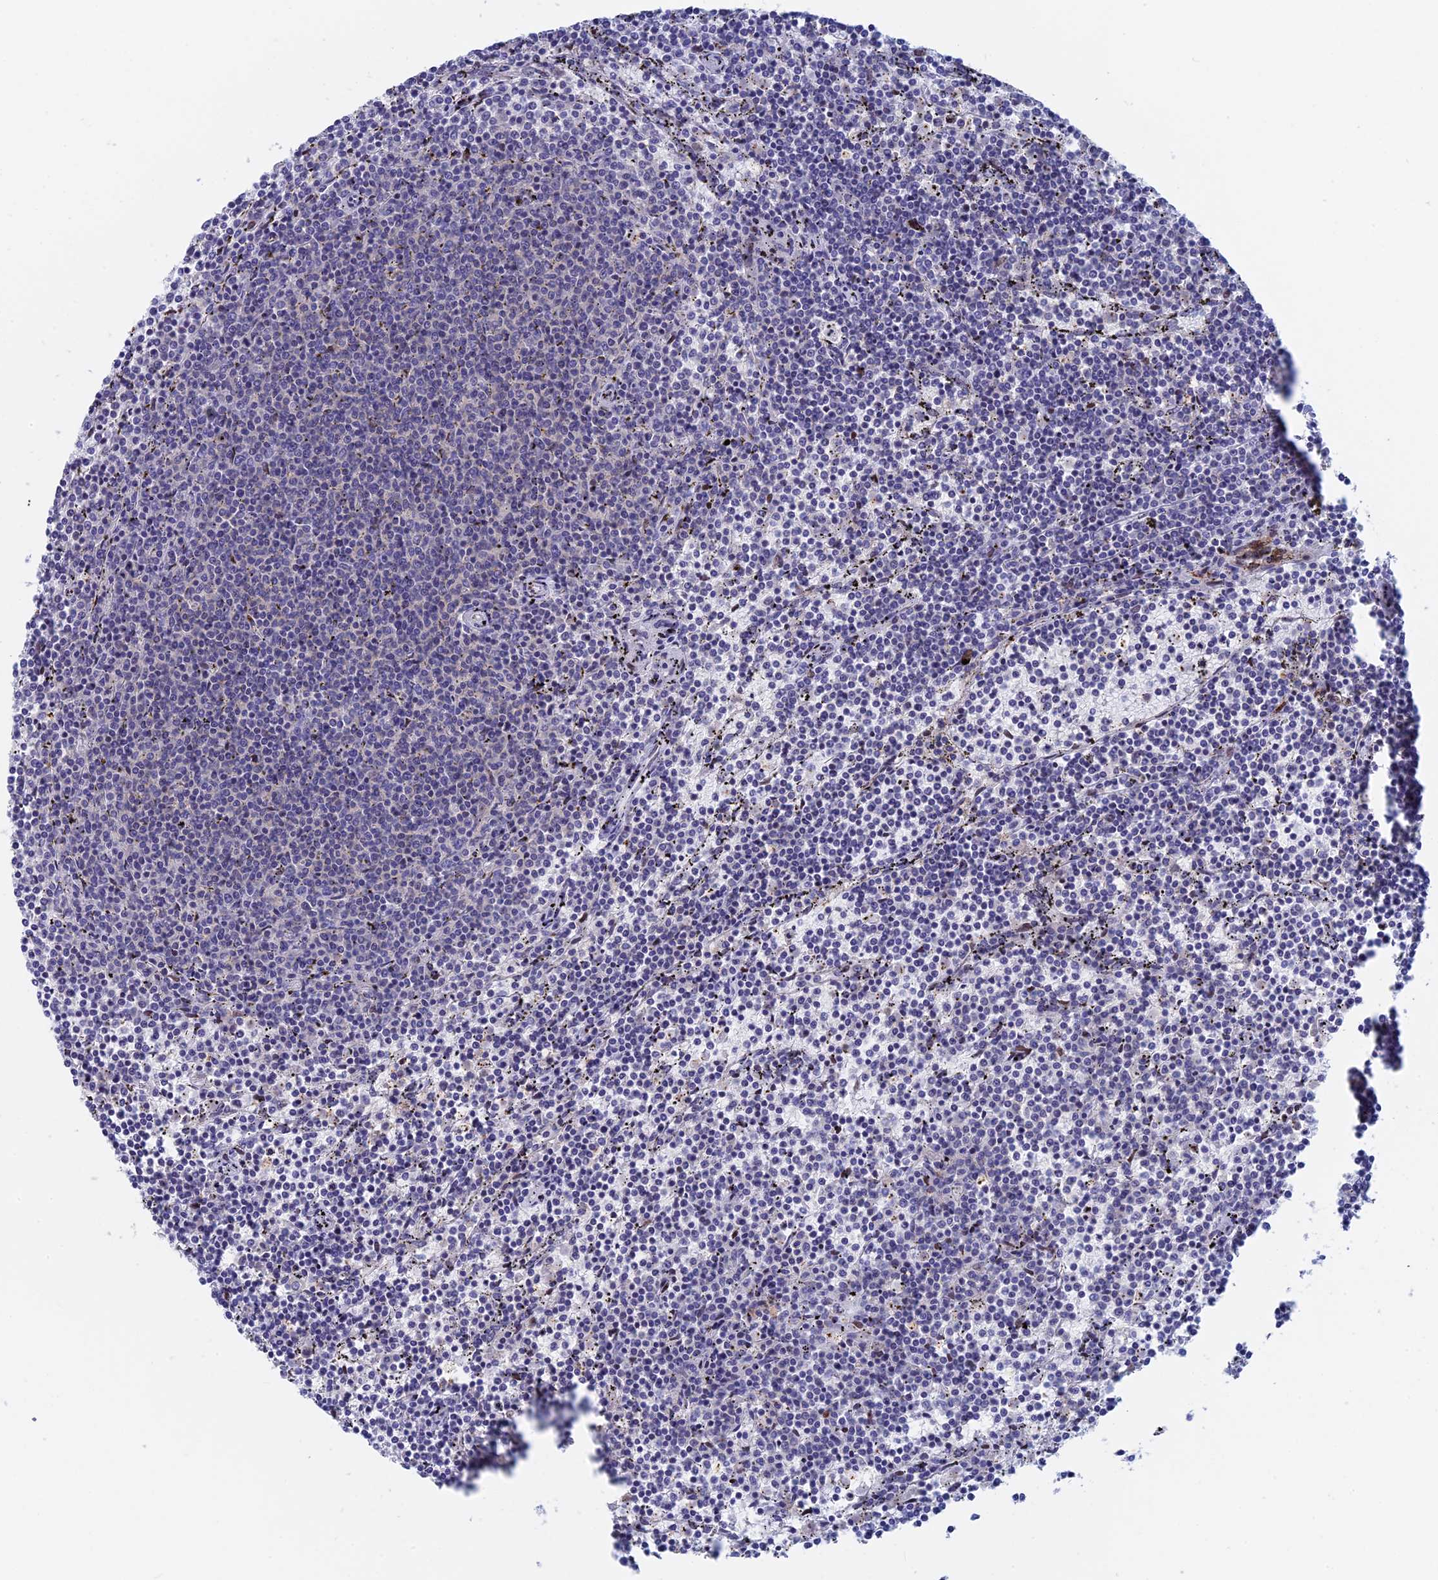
{"staining": {"intensity": "negative", "quantity": "none", "location": "none"}, "tissue": "lymphoma", "cell_type": "Tumor cells", "image_type": "cancer", "snomed": [{"axis": "morphology", "description": "Malignant lymphoma, non-Hodgkin's type, Low grade"}, {"axis": "topography", "description": "Spleen"}], "caption": "A photomicrograph of human lymphoma is negative for staining in tumor cells. (DAB immunohistochemistry with hematoxylin counter stain).", "gene": "ACP7", "patient": {"sex": "female", "age": 50}}